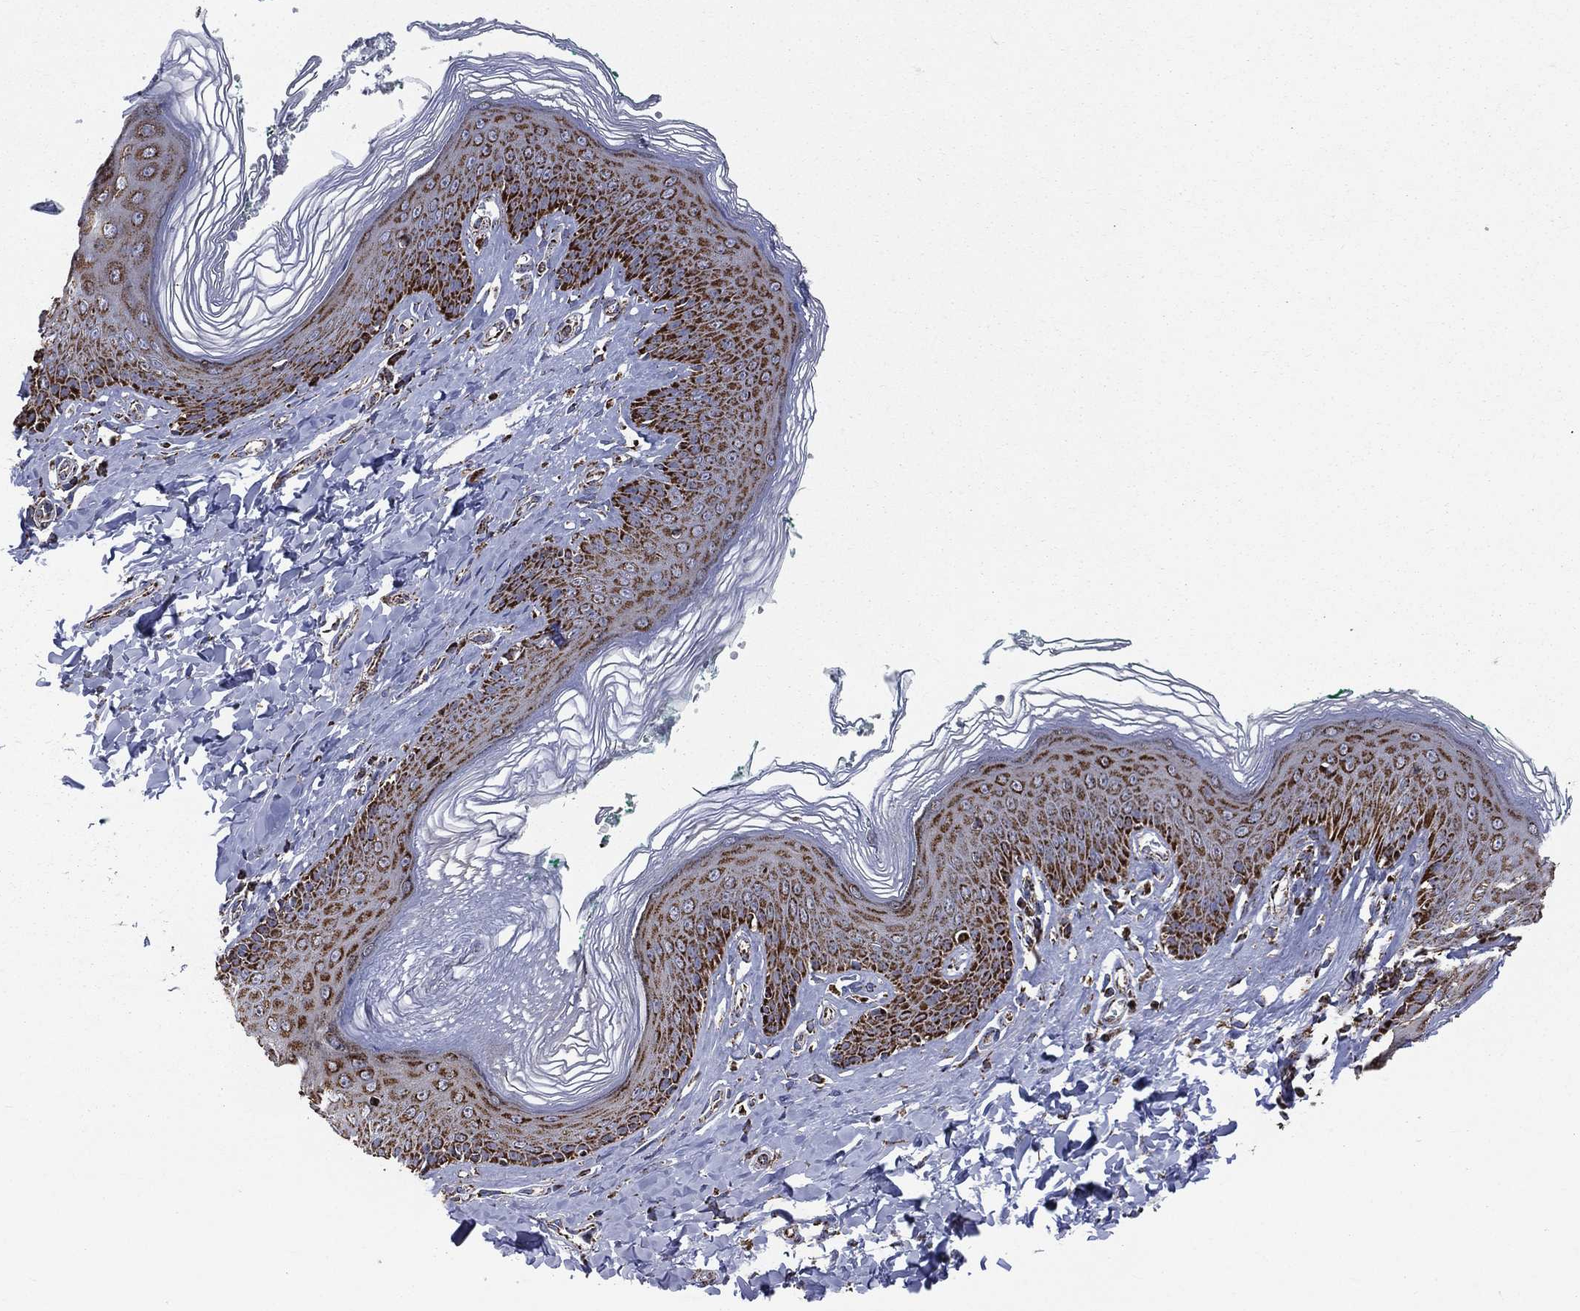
{"staining": {"intensity": "strong", "quantity": ">75%", "location": "cytoplasmic/membranous"}, "tissue": "skin", "cell_type": "Epidermal cells", "image_type": "normal", "snomed": [{"axis": "morphology", "description": "Normal tissue, NOS"}, {"axis": "topography", "description": "Vulva"}], "caption": "Brown immunohistochemical staining in benign skin exhibits strong cytoplasmic/membranous expression in approximately >75% of epidermal cells.", "gene": "GOT2", "patient": {"sex": "female", "age": 66}}